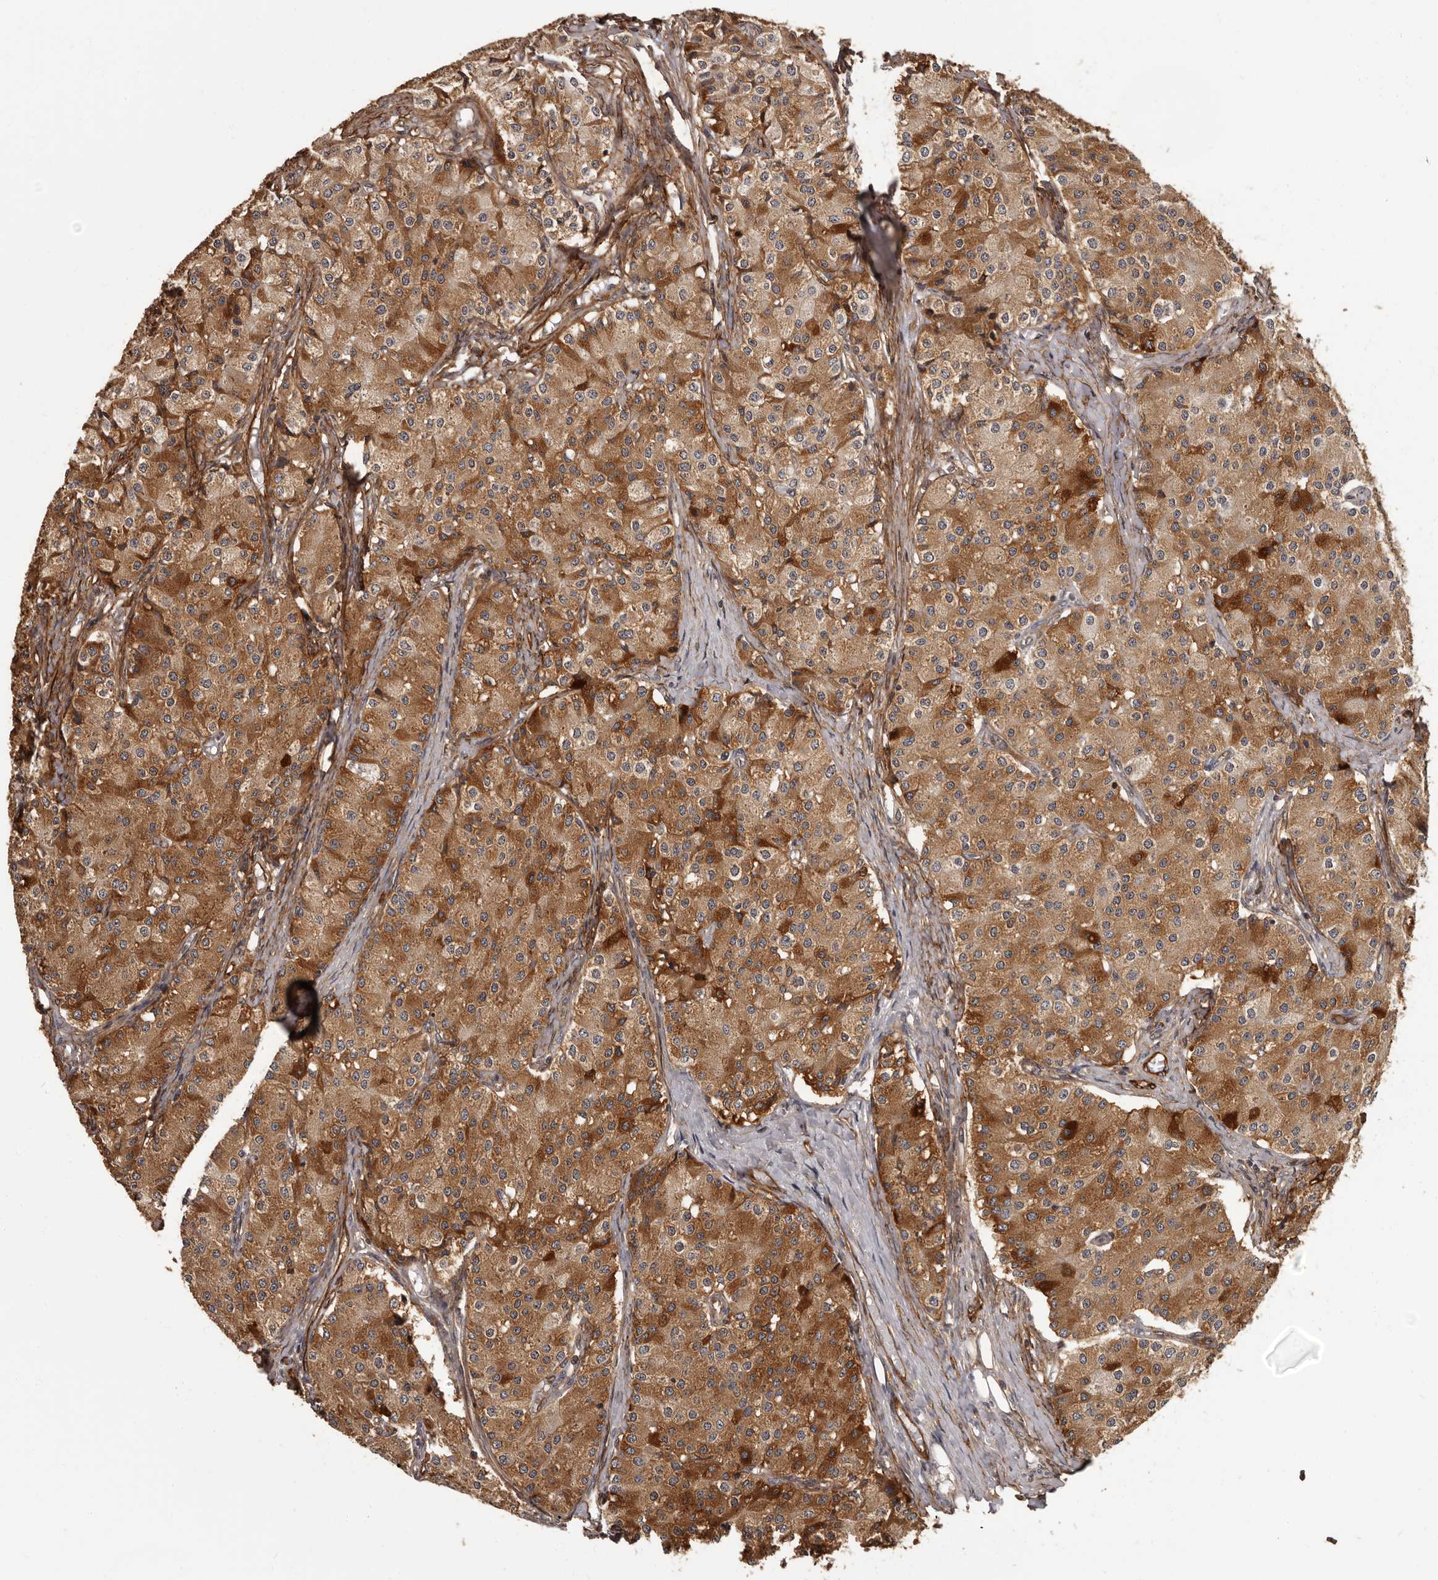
{"staining": {"intensity": "strong", "quantity": "25%-75%", "location": "cytoplasmic/membranous"}, "tissue": "carcinoid", "cell_type": "Tumor cells", "image_type": "cancer", "snomed": [{"axis": "morphology", "description": "Carcinoid, malignant, NOS"}, {"axis": "topography", "description": "Colon"}], "caption": "Carcinoid (malignant) stained for a protein demonstrates strong cytoplasmic/membranous positivity in tumor cells.", "gene": "SLITRK6", "patient": {"sex": "female", "age": 52}}